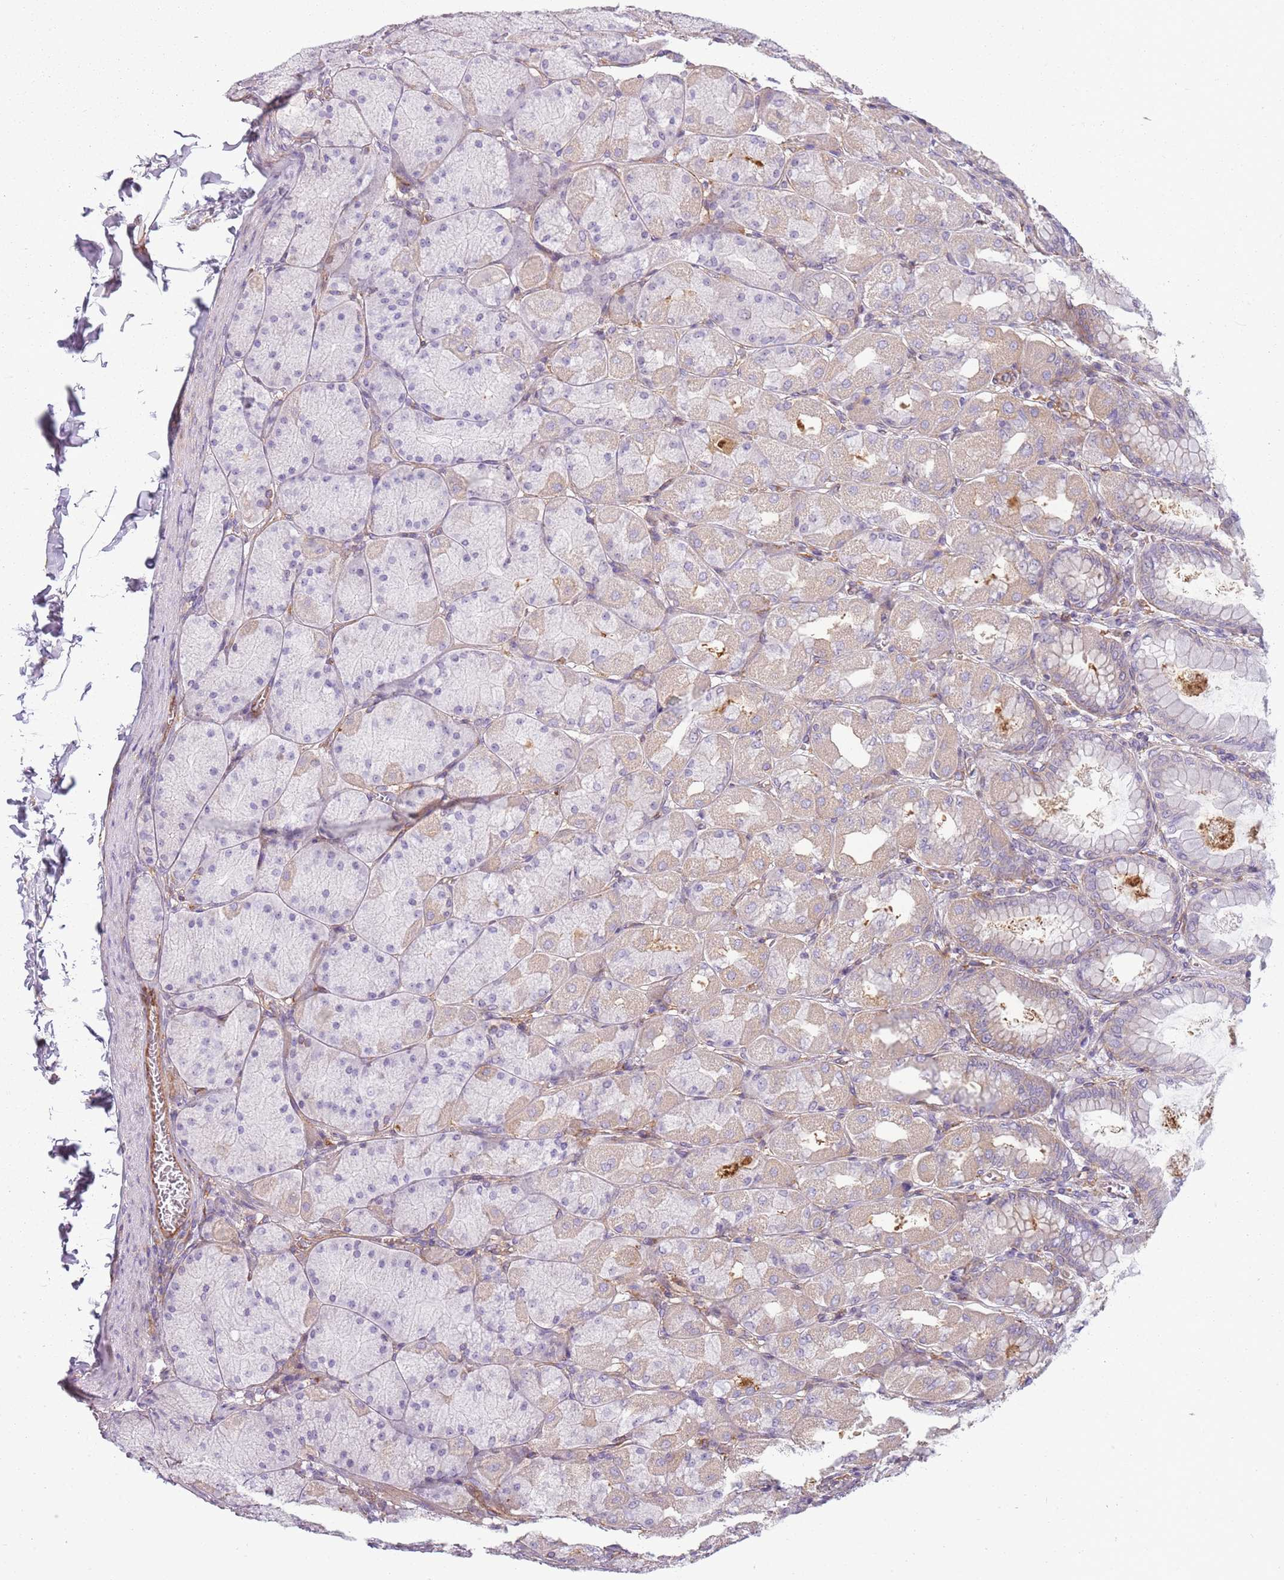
{"staining": {"intensity": "moderate", "quantity": "25%-75%", "location": "cytoplasmic/membranous"}, "tissue": "stomach", "cell_type": "Glandular cells", "image_type": "normal", "snomed": [{"axis": "morphology", "description": "Normal tissue, NOS"}, {"axis": "topography", "description": "Stomach, upper"}], "caption": "Moderate cytoplasmic/membranous positivity for a protein is seen in approximately 25%-75% of glandular cells of normal stomach using IHC.", "gene": "SNX1", "patient": {"sex": "female", "age": 56}}